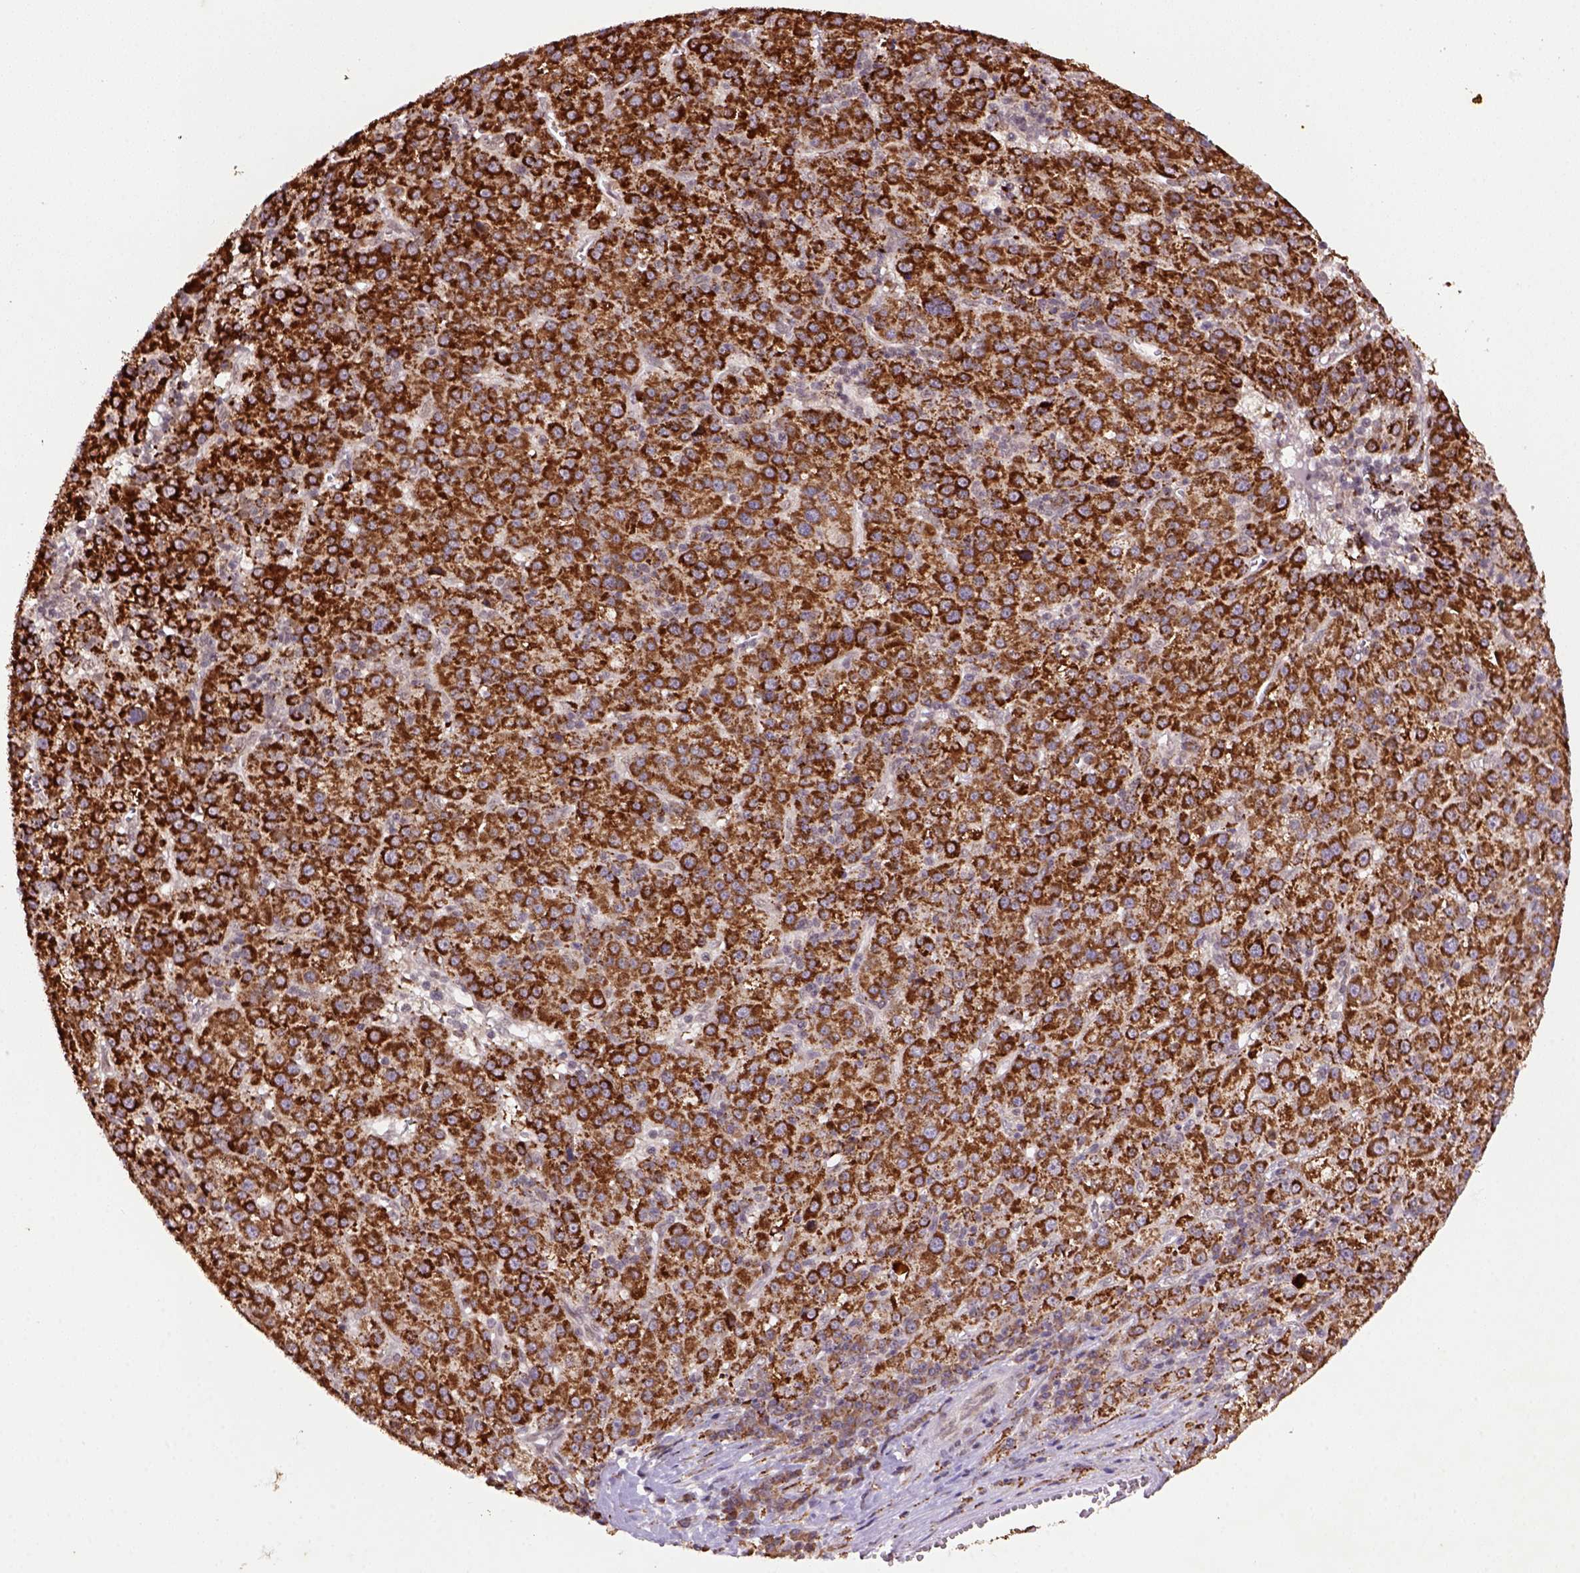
{"staining": {"intensity": "strong", "quantity": ">75%", "location": "cytoplasmic/membranous"}, "tissue": "liver cancer", "cell_type": "Tumor cells", "image_type": "cancer", "snomed": [{"axis": "morphology", "description": "Carcinoma, Hepatocellular, NOS"}, {"axis": "topography", "description": "Liver"}], "caption": "Liver cancer stained for a protein (brown) reveals strong cytoplasmic/membranous positive staining in about >75% of tumor cells.", "gene": "FZD7", "patient": {"sex": "female", "age": 60}}